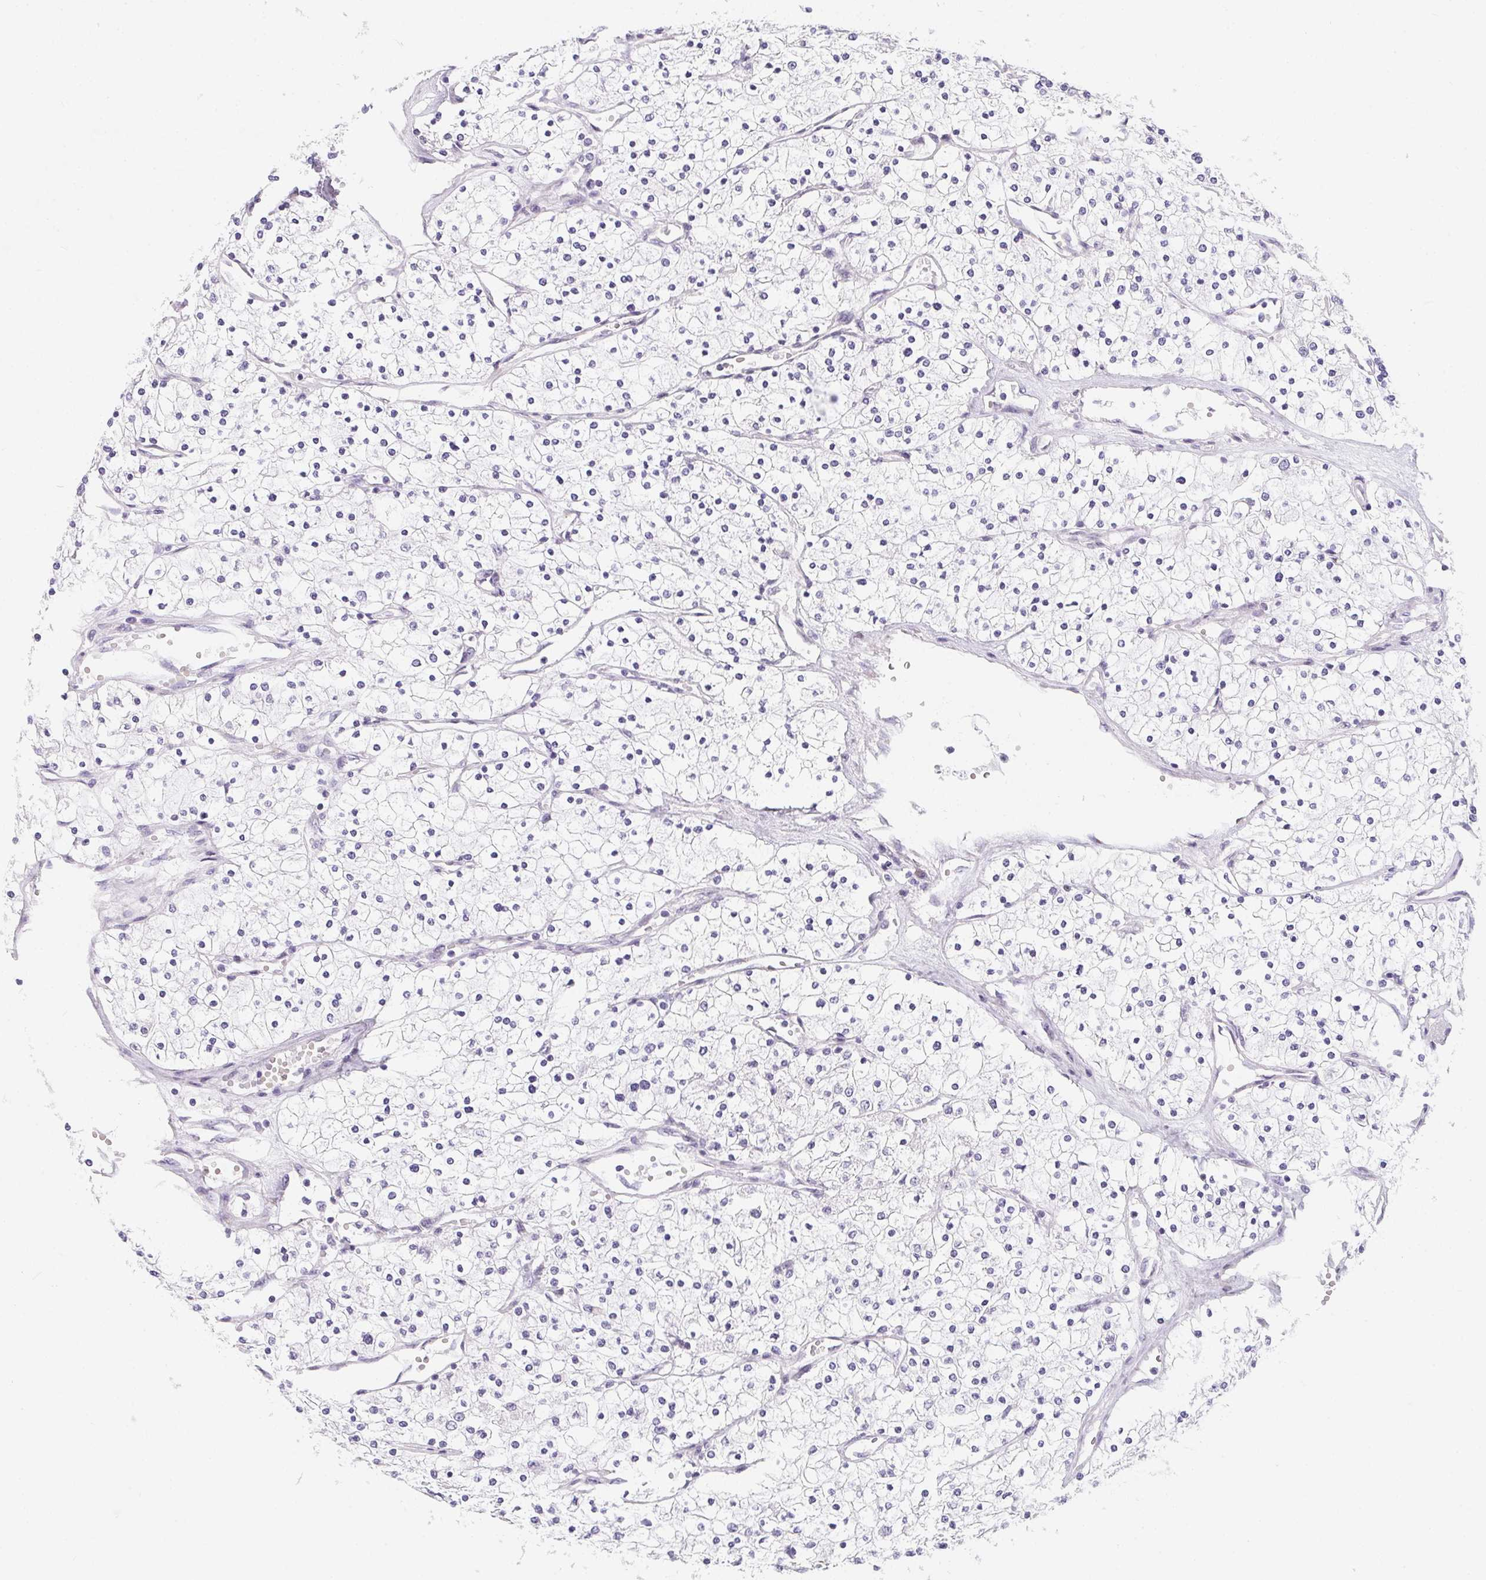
{"staining": {"intensity": "negative", "quantity": "none", "location": "none"}, "tissue": "renal cancer", "cell_type": "Tumor cells", "image_type": "cancer", "snomed": [{"axis": "morphology", "description": "Adenocarcinoma, NOS"}, {"axis": "topography", "description": "Kidney"}], "caption": "This is an immunohistochemistry micrograph of adenocarcinoma (renal). There is no staining in tumor cells.", "gene": "MAP1A", "patient": {"sex": "male", "age": 80}}